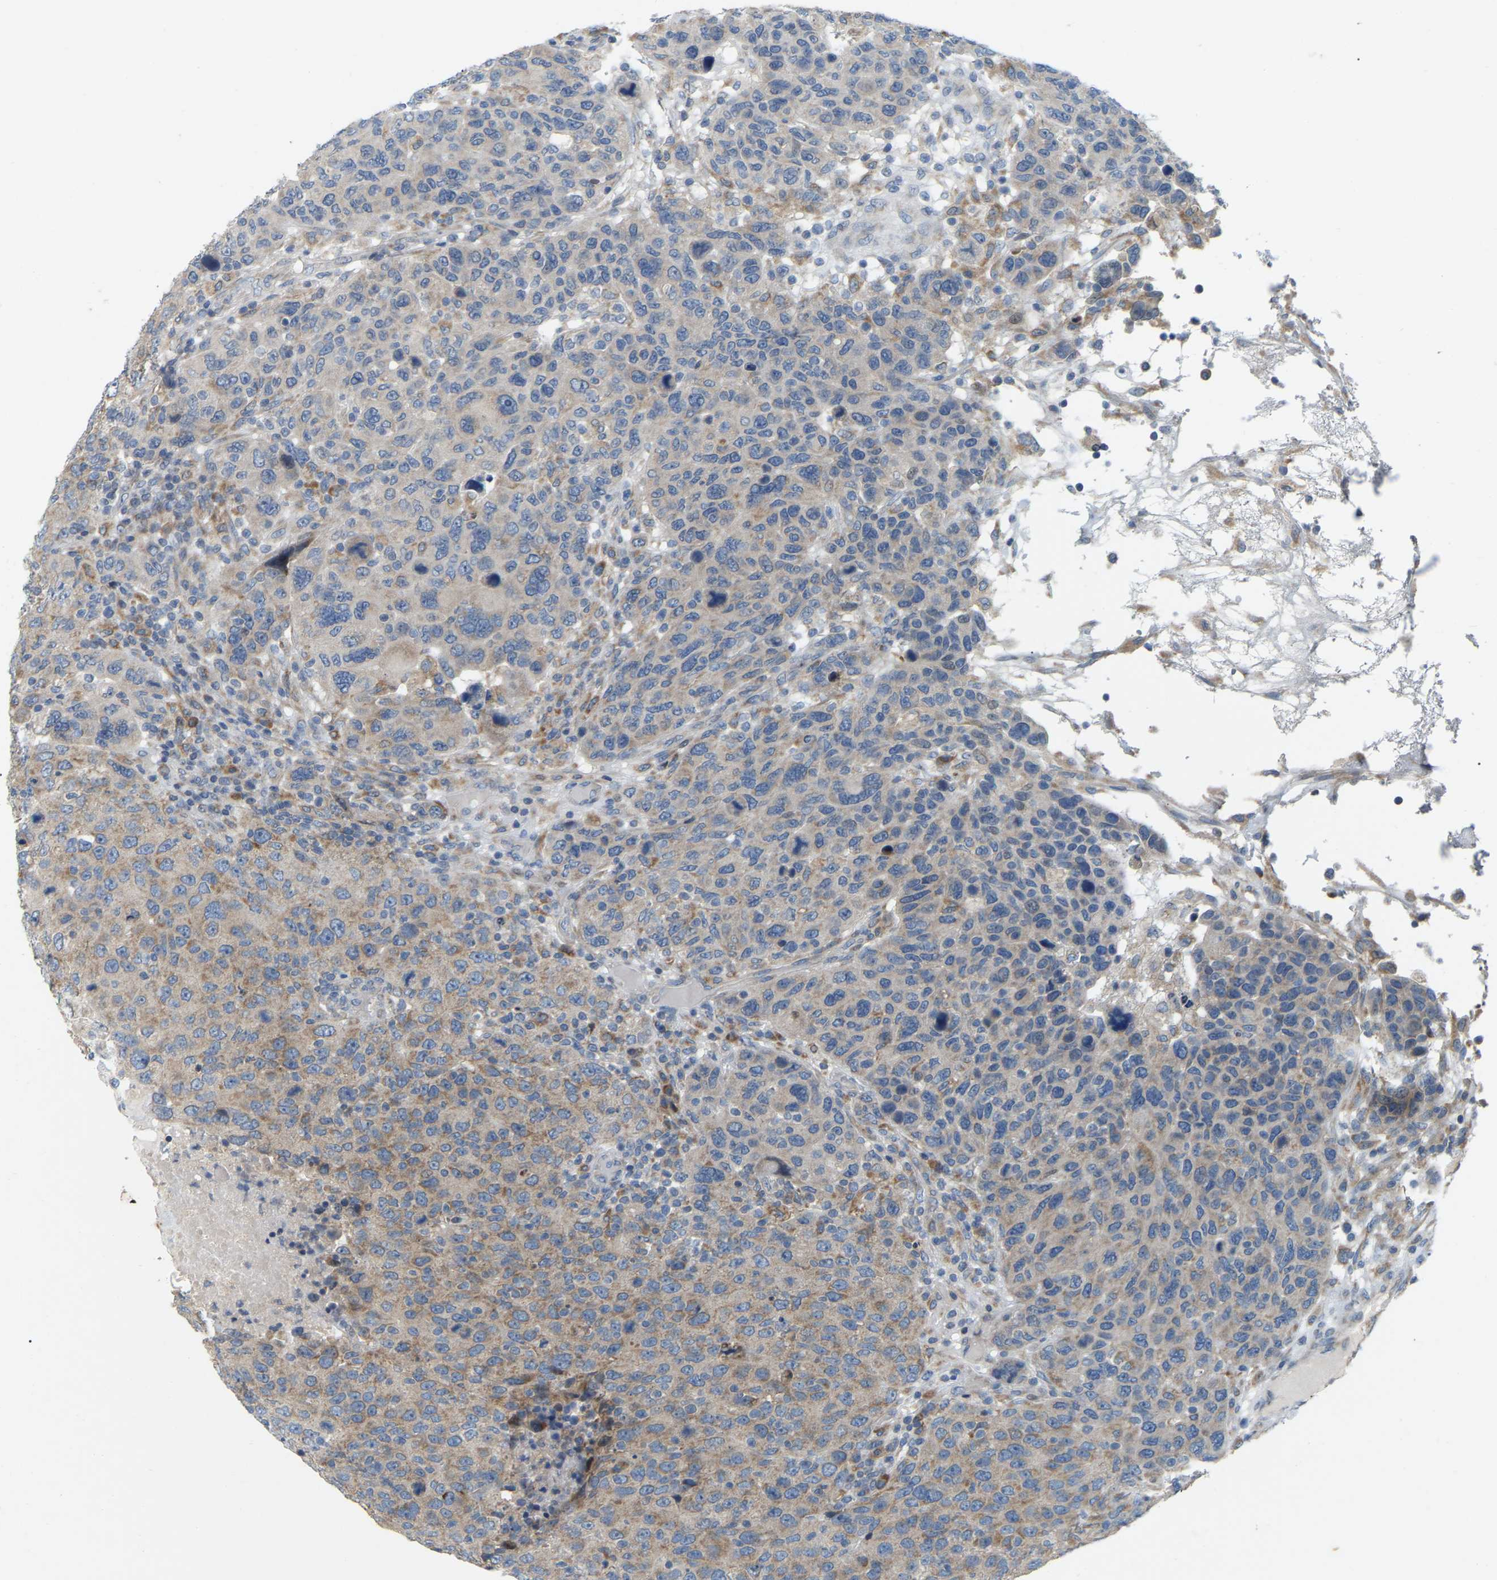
{"staining": {"intensity": "weak", "quantity": ">75%", "location": "cytoplasmic/membranous"}, "tissue": "breast cancer", "cell_type": "Tumor cells", "image_type": "cancer", "snomed": [{"axis": "morphology", "description": "Duct carcinoma"}, {"axis": "topography", "description": "Breast"}], "caption": "Invasive ductal carcinoma (breast) tissue shows weak cytoplasmic/membranous positivity in about >75% of tumor cells, visualized by immunohistochemistry. (Stains: DAB in brown, nuclei in blue, Microscopy: brightfield microscopy at high magnification).", "gene": "PARL", "patient": {"sex": "female", "age": 37}}